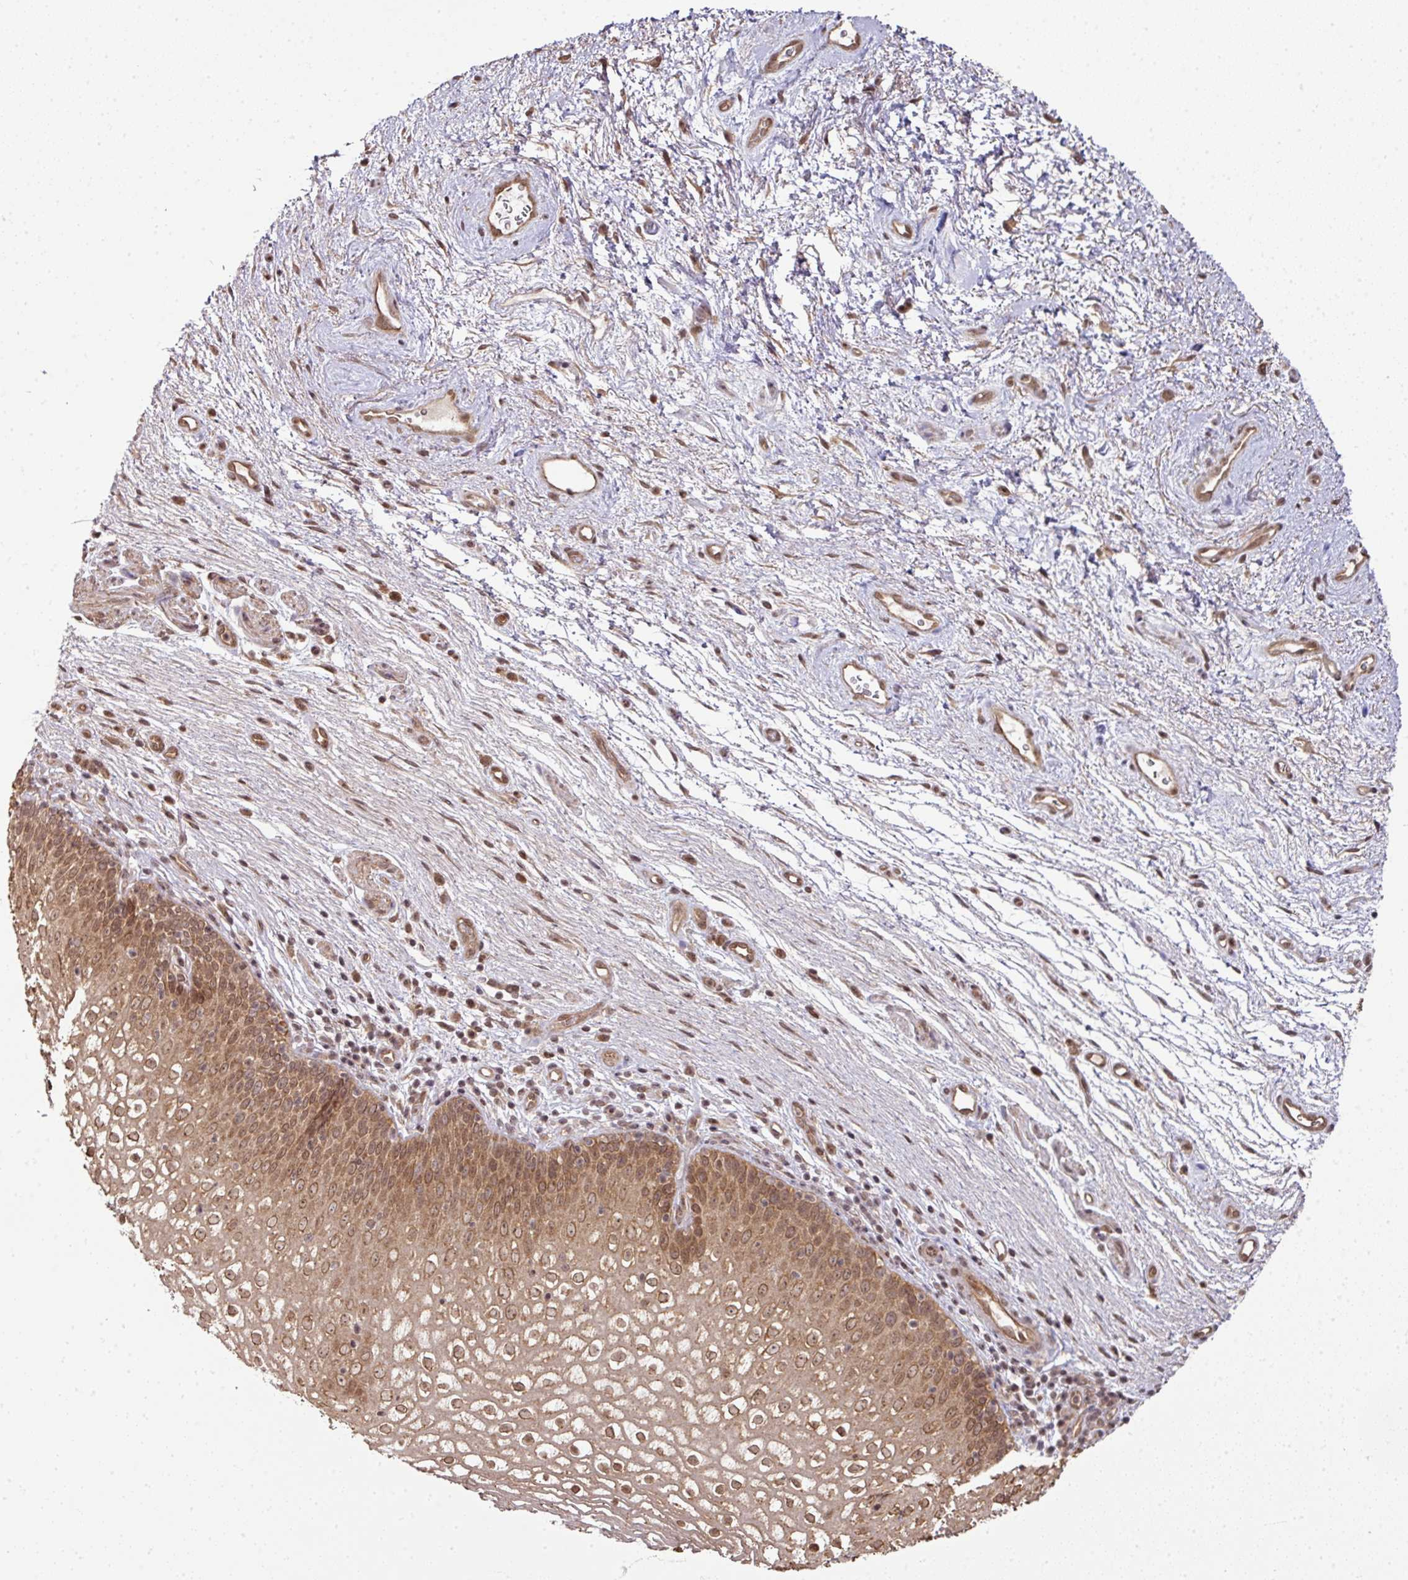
{"staining": {"intensity": "moderate", "quantity": ">75%", "location": "cytoplasmic/membranous,nuclear"}, "tissue": "vagina", "cell_type": "Squamous epithelial cells", "image_type": "normal", "snomed": [{"axis": "morphology", "description": "Normal tissue, NOS"}, {"axis": "topography", "description": "Vagina"}], "caption": "Immunohistochemistry of unremarkable human vagina shows medium levels of moderate cytoplasmic/membranous,nuclear staining in about >75% of squamous epithelial cells. The staining was performed using DAB, with brown indicating positive protein expression. Nuclei are stained blue with hematoxylin.", "gene": "ANKRD18A", "patient": {"sex": "female", "age": 47}}